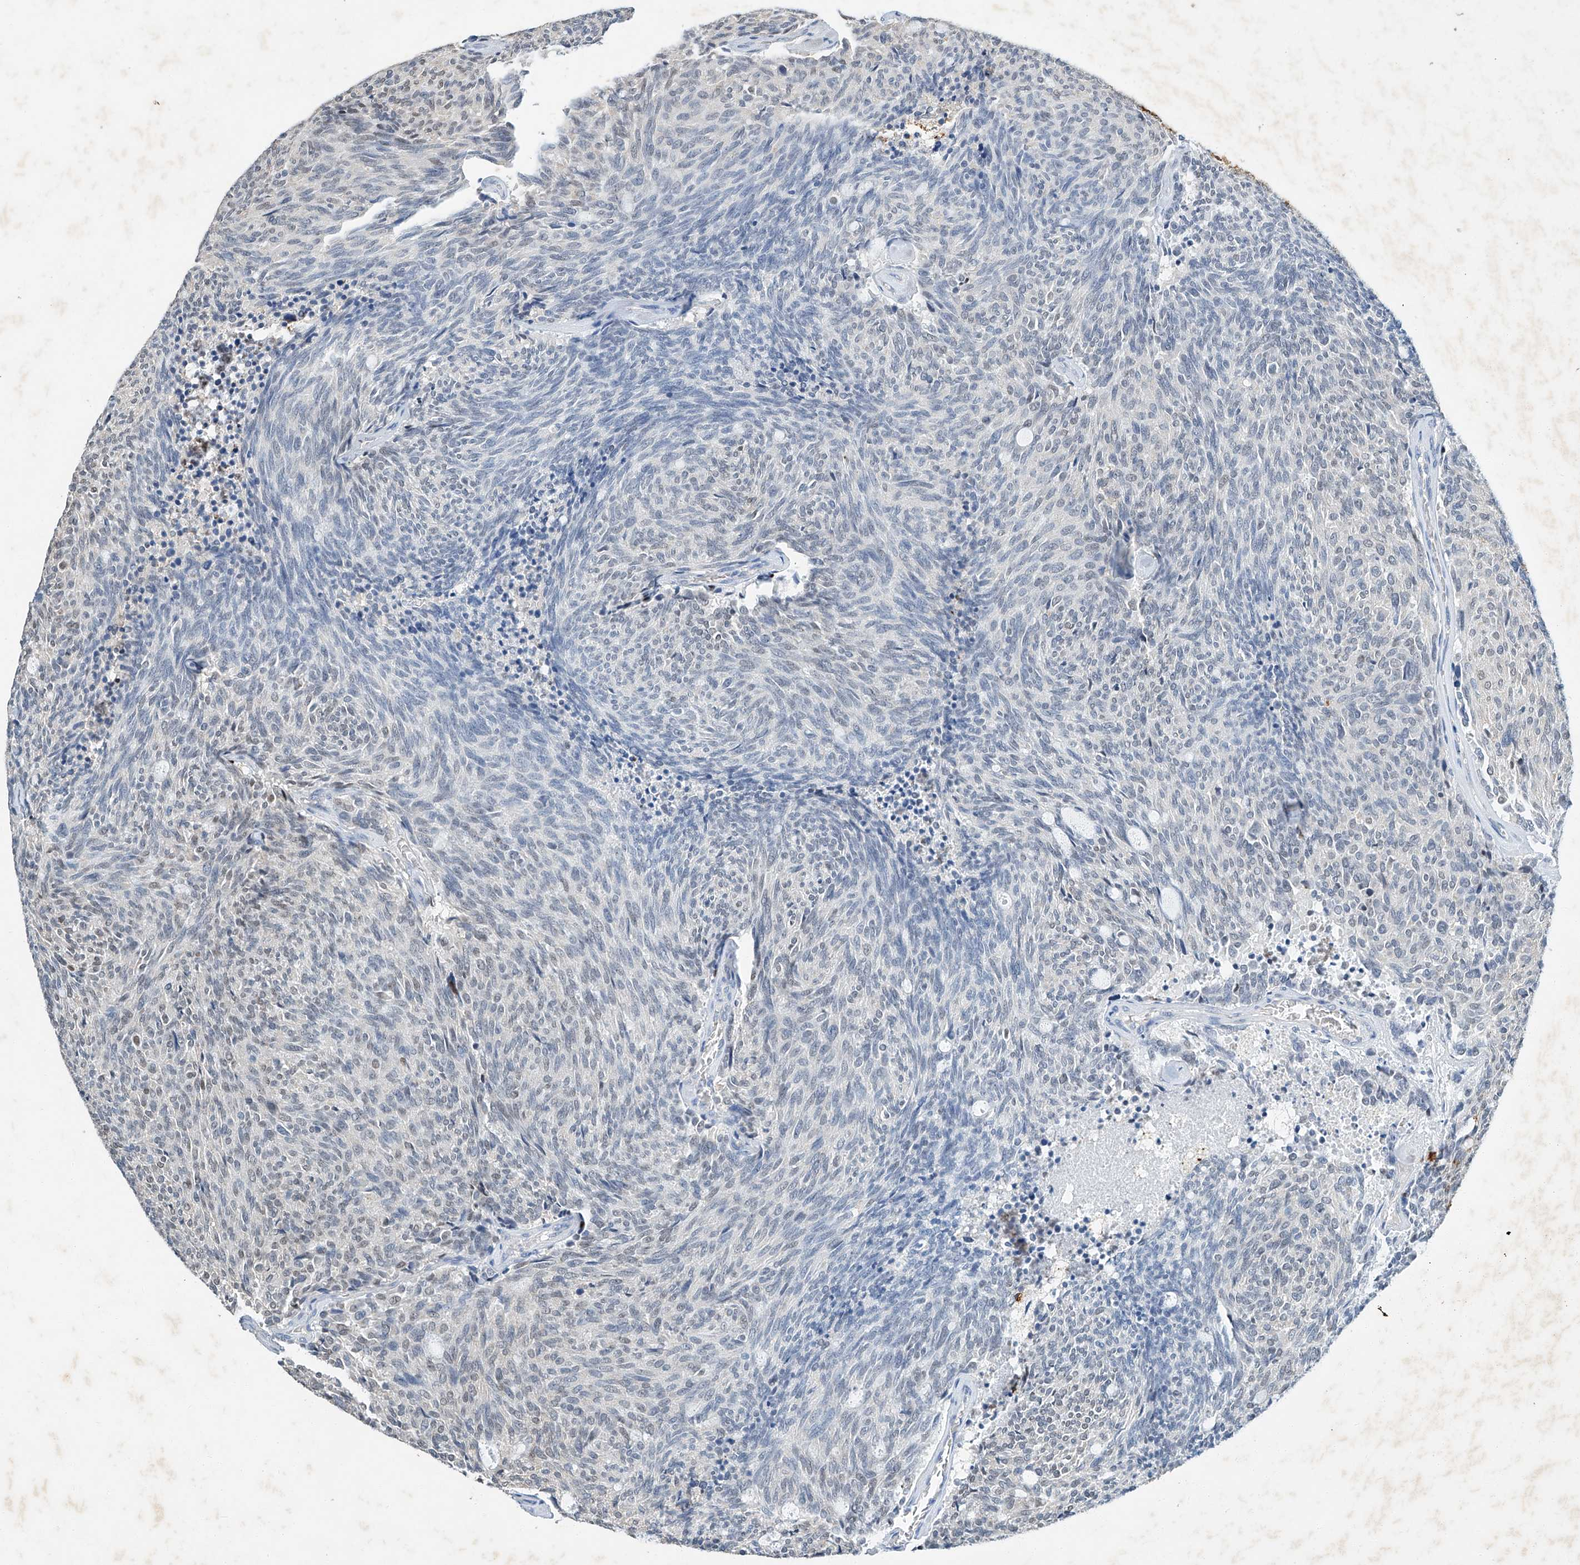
{"staining": {"intensity": "negative", "quantity": "none", "location": "none"}, "tissue": "carcinoid", "cell_type": "Tumor cells", "image_type": "cancer", "snomed": [{"axis": "morphology", "description": "Carcinoid, malignant, NOS"}, {"axis": "topography", "description": "Pancreas"}], "caption": "Tumor cells are negative for protein expression in human malignant carcinoid.", "gene": "CTDP1", "patient": {"sex": "female", "age": 54}}